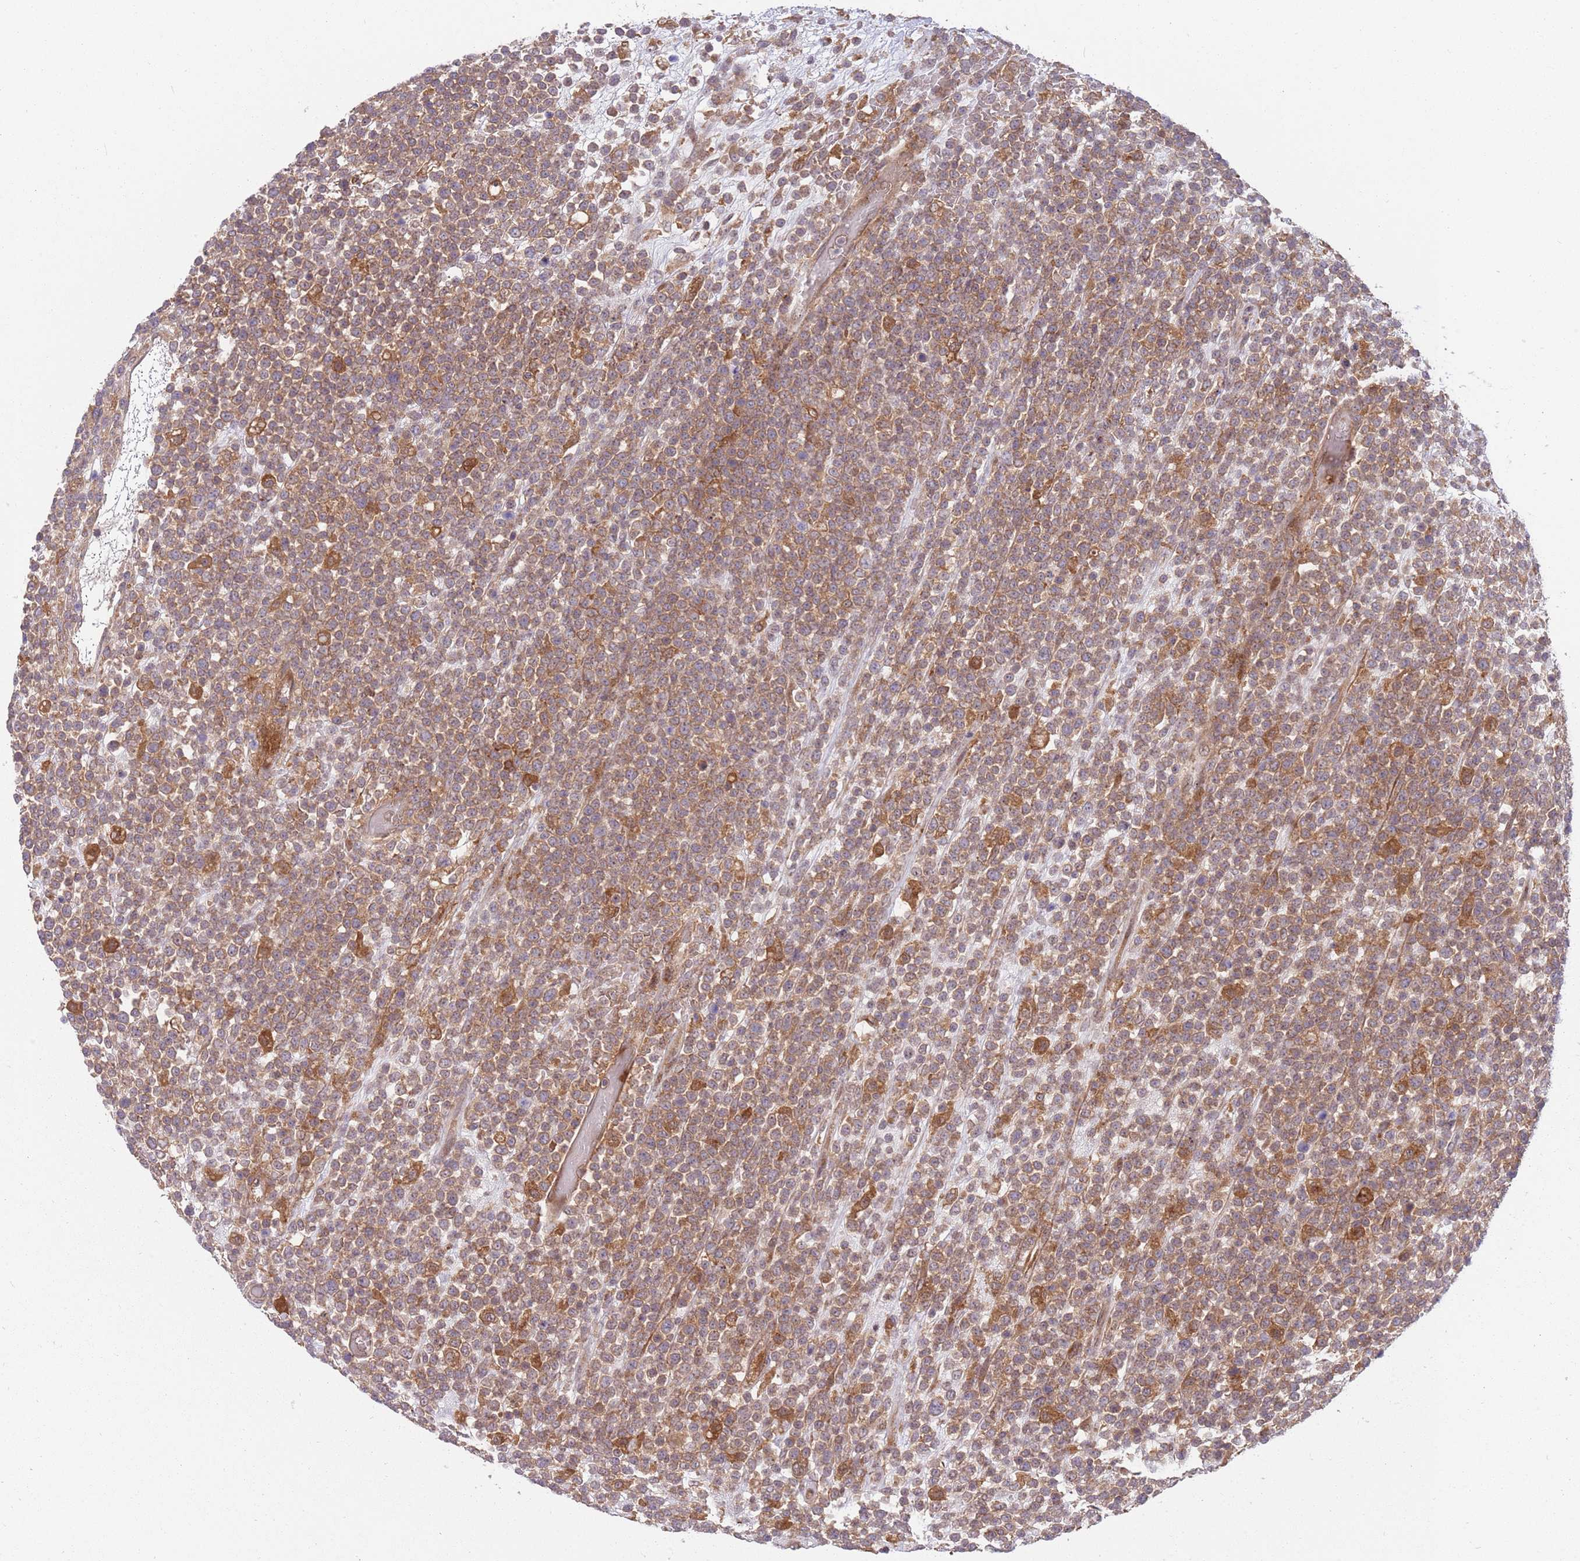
{"staining": {"intensity": "moderate", "quantity": ">75%", "location": "cytoplasmic/membranous"}, "tissue": "lymphoma", "cell_type": "Tumor cells", "image_type": "cancer", "snomed": [{"axis": "morphology", "description": "Malignant lymphoma, non-Hodgkin's type, High grade"}, {"axis": "topography", "description": "Colon"}], "caption": "A medium amount of moderate cytoplasmic/membranous staining is present in about >75% of tumor cells in lymphoma tissue.", "gene": "GGA1", "patient": {"sex": "female", "age": 53}}